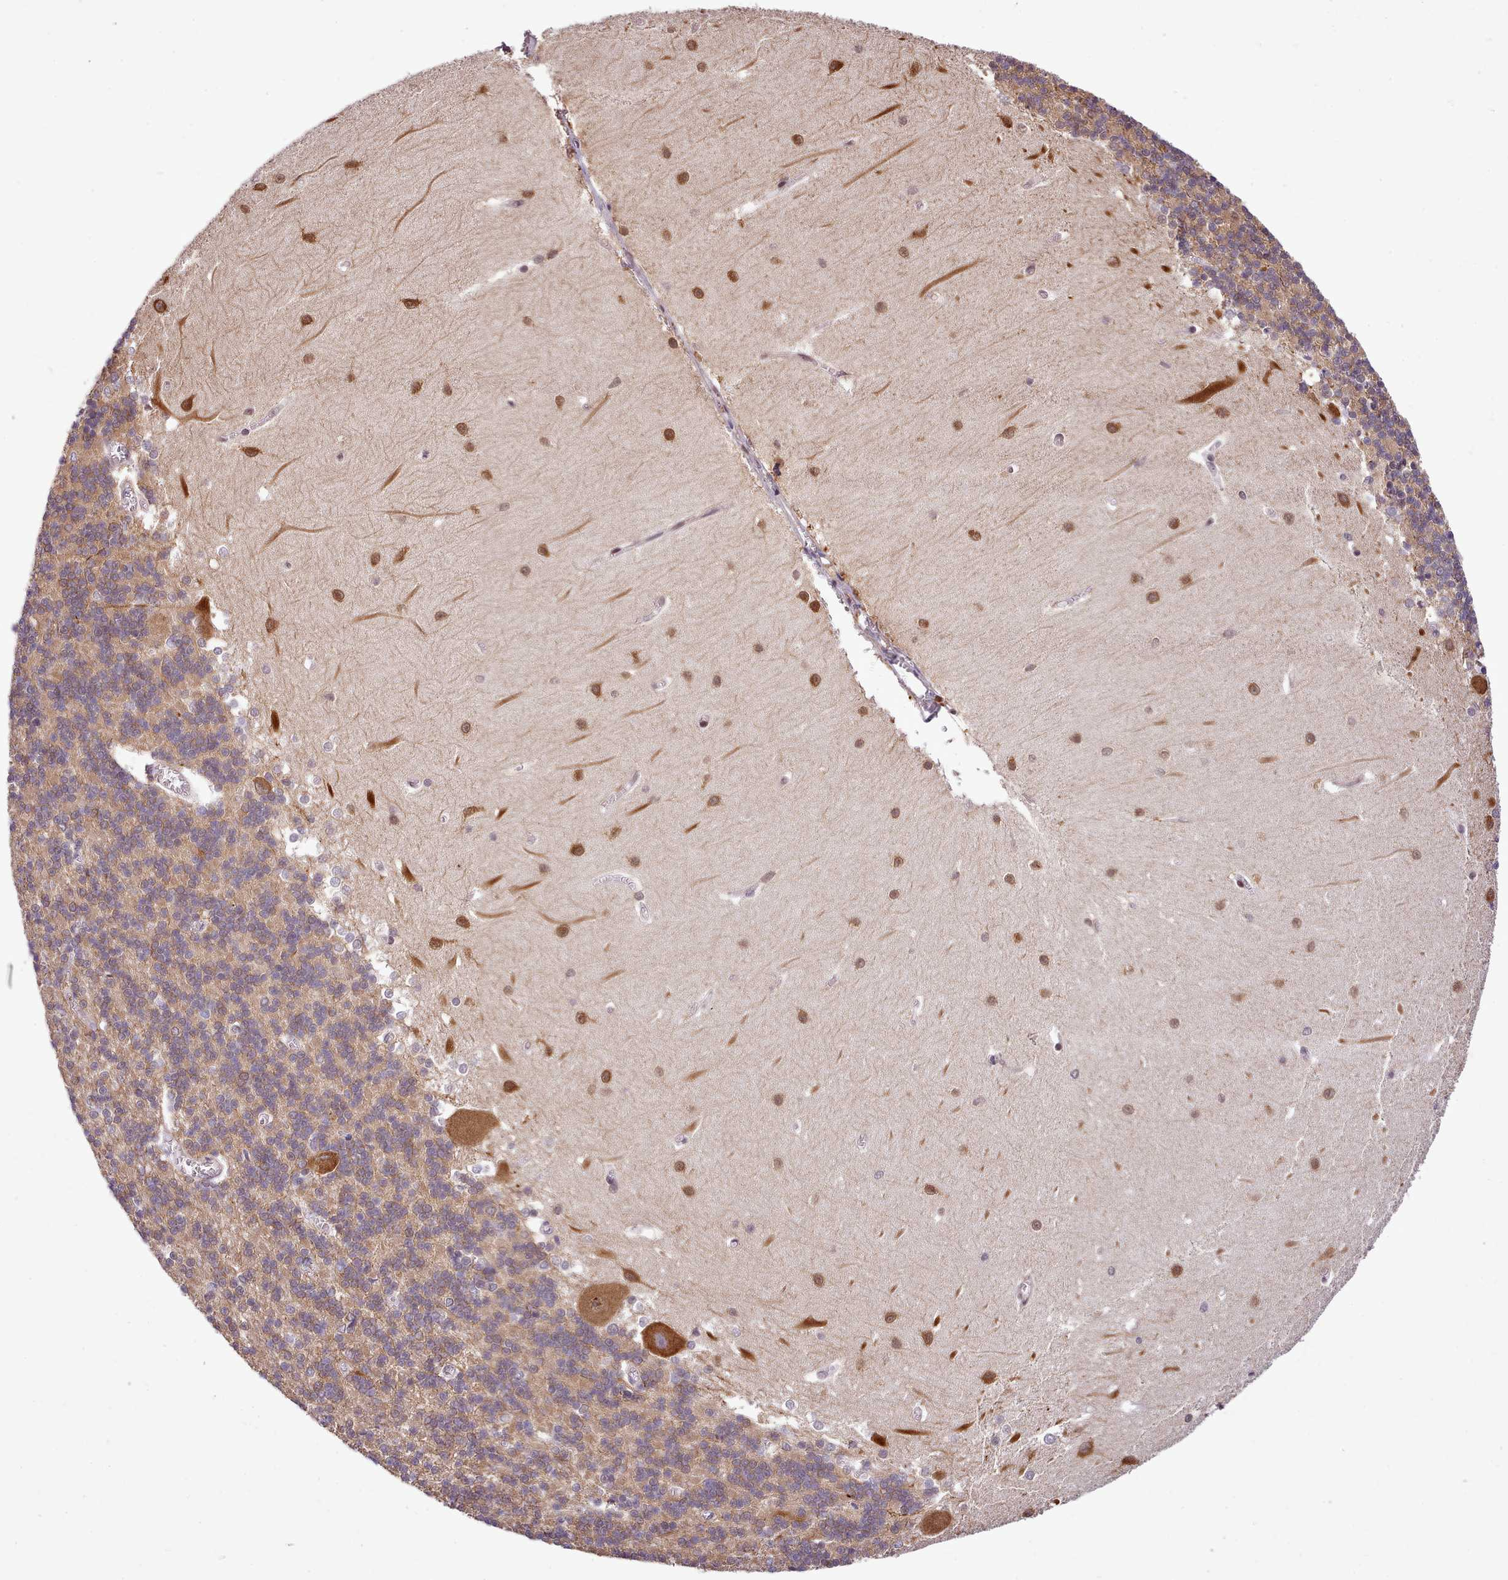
{"staining": {"intensity": "moderate", "quantity": "25%-75%", "location": "cytoplasmic/membranous,nuclear"}, "tissue": "cerebellum", "cell_type": "Cells in granular layer", "image_type": "normal", "snomed": [{"axis": "morphology", "description": "Normal tissue, NOS"}, {"axis": "topography", "description": "Cerebellum"}], "caption": "The histopathology image exhibits a brown stain indicating the presence of a protein in the cytoplasmic/membranous,nuclear of cells in granular layer in cerebellum.", "gene": "HOXB7", "patient": {"sex": "male", "age": 37}}